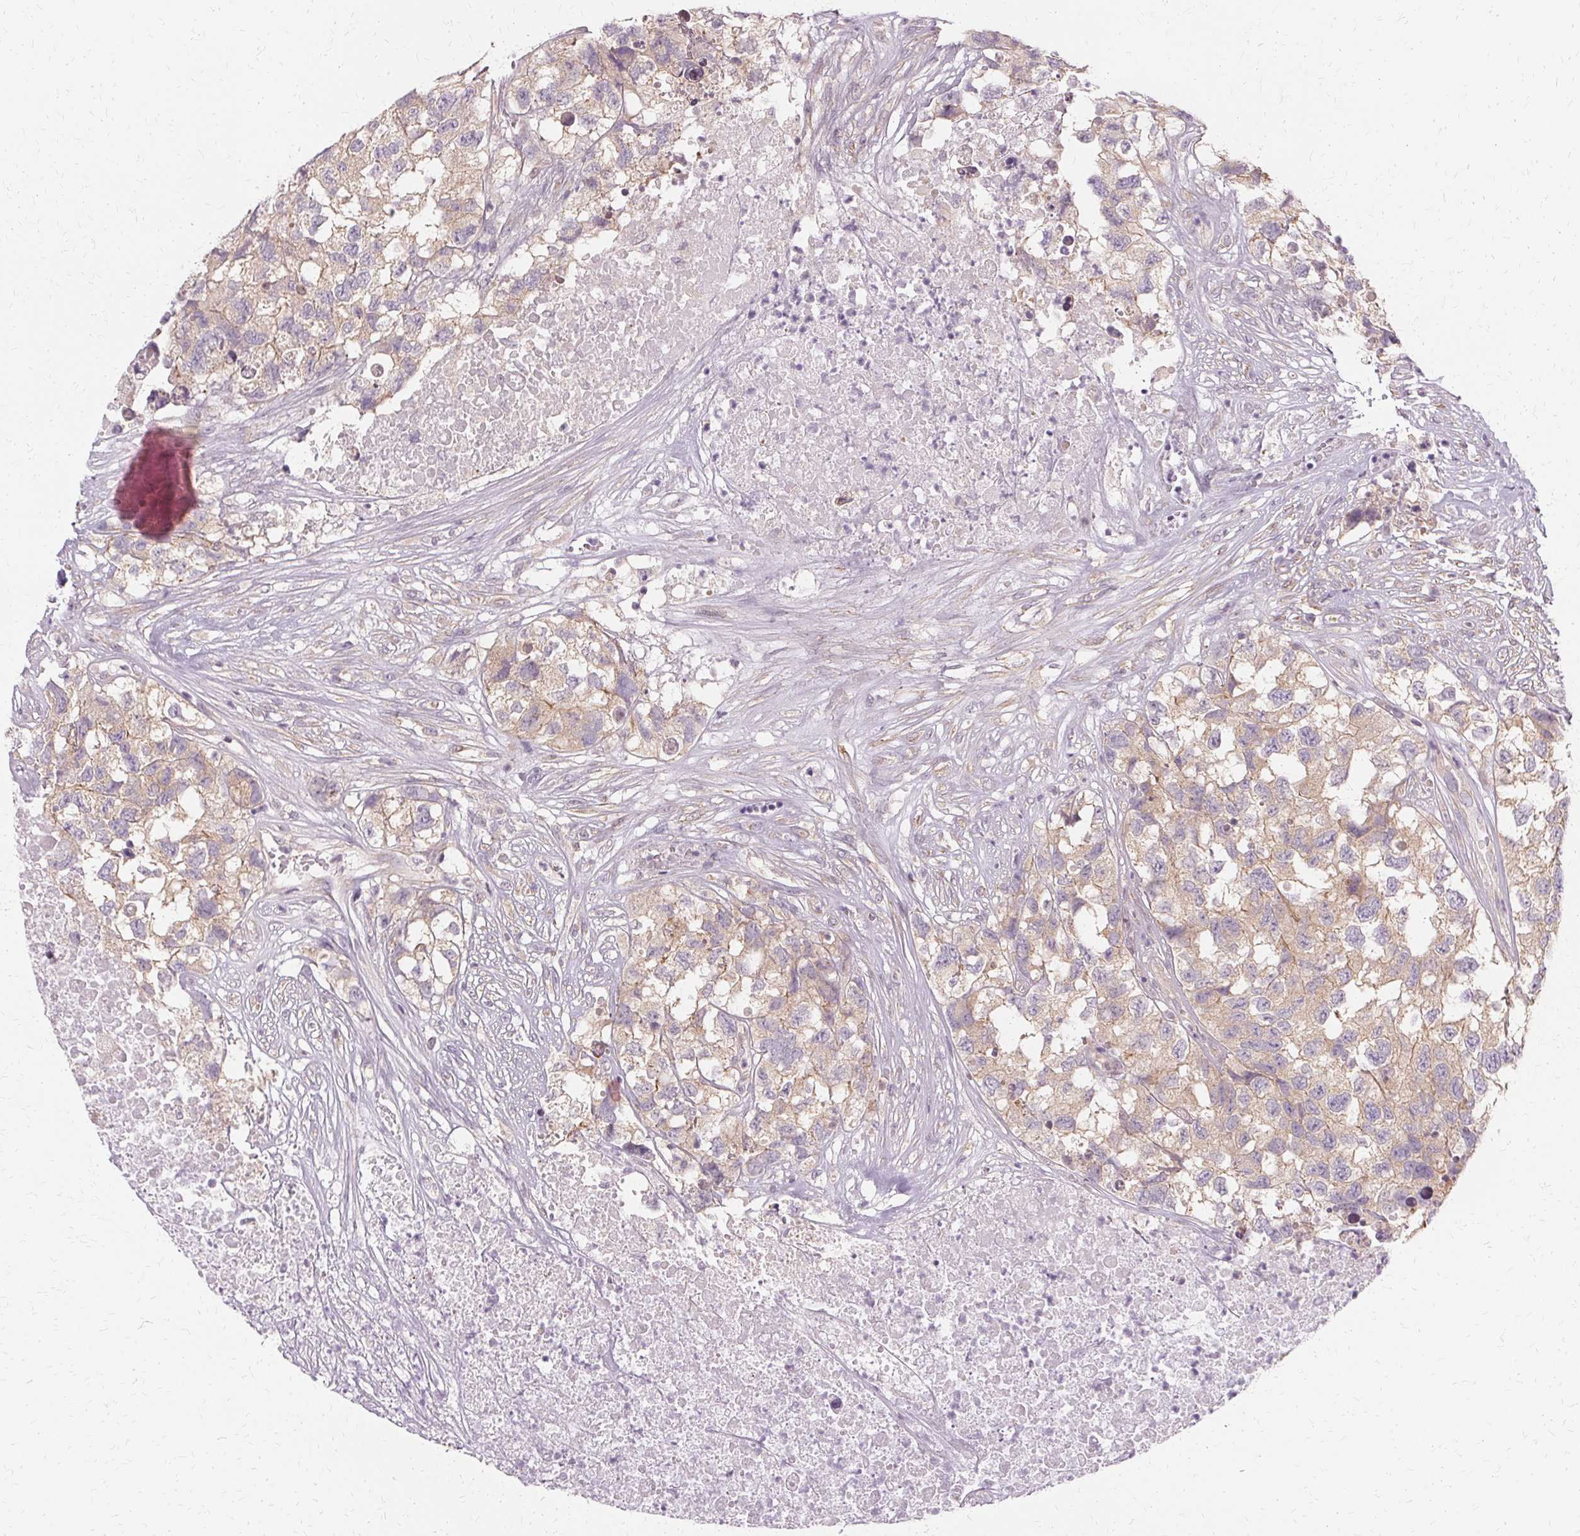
{"staining": {"intensity": "weak", "quantity": "25%-75%", "location": "cytoplasmic/membranous"}, "tissue": "testis cancer", "cell_type": "Tumor cells", "image_type": "cancer", "snomed": [{"axis": "morphology", "description": "Carcinoma, Embryonal, NOS"}, {"axis": "topography", "description": "Testis"}], "caption": "Testis cancer (embryonal carcinoma) stained with a brown dye reveals weak cytoplasmic/membranous positive staining in approximately 25%-75% of tumor cells.", "gene": "USP8", "patient": {"sex": "male", "age": 83}}